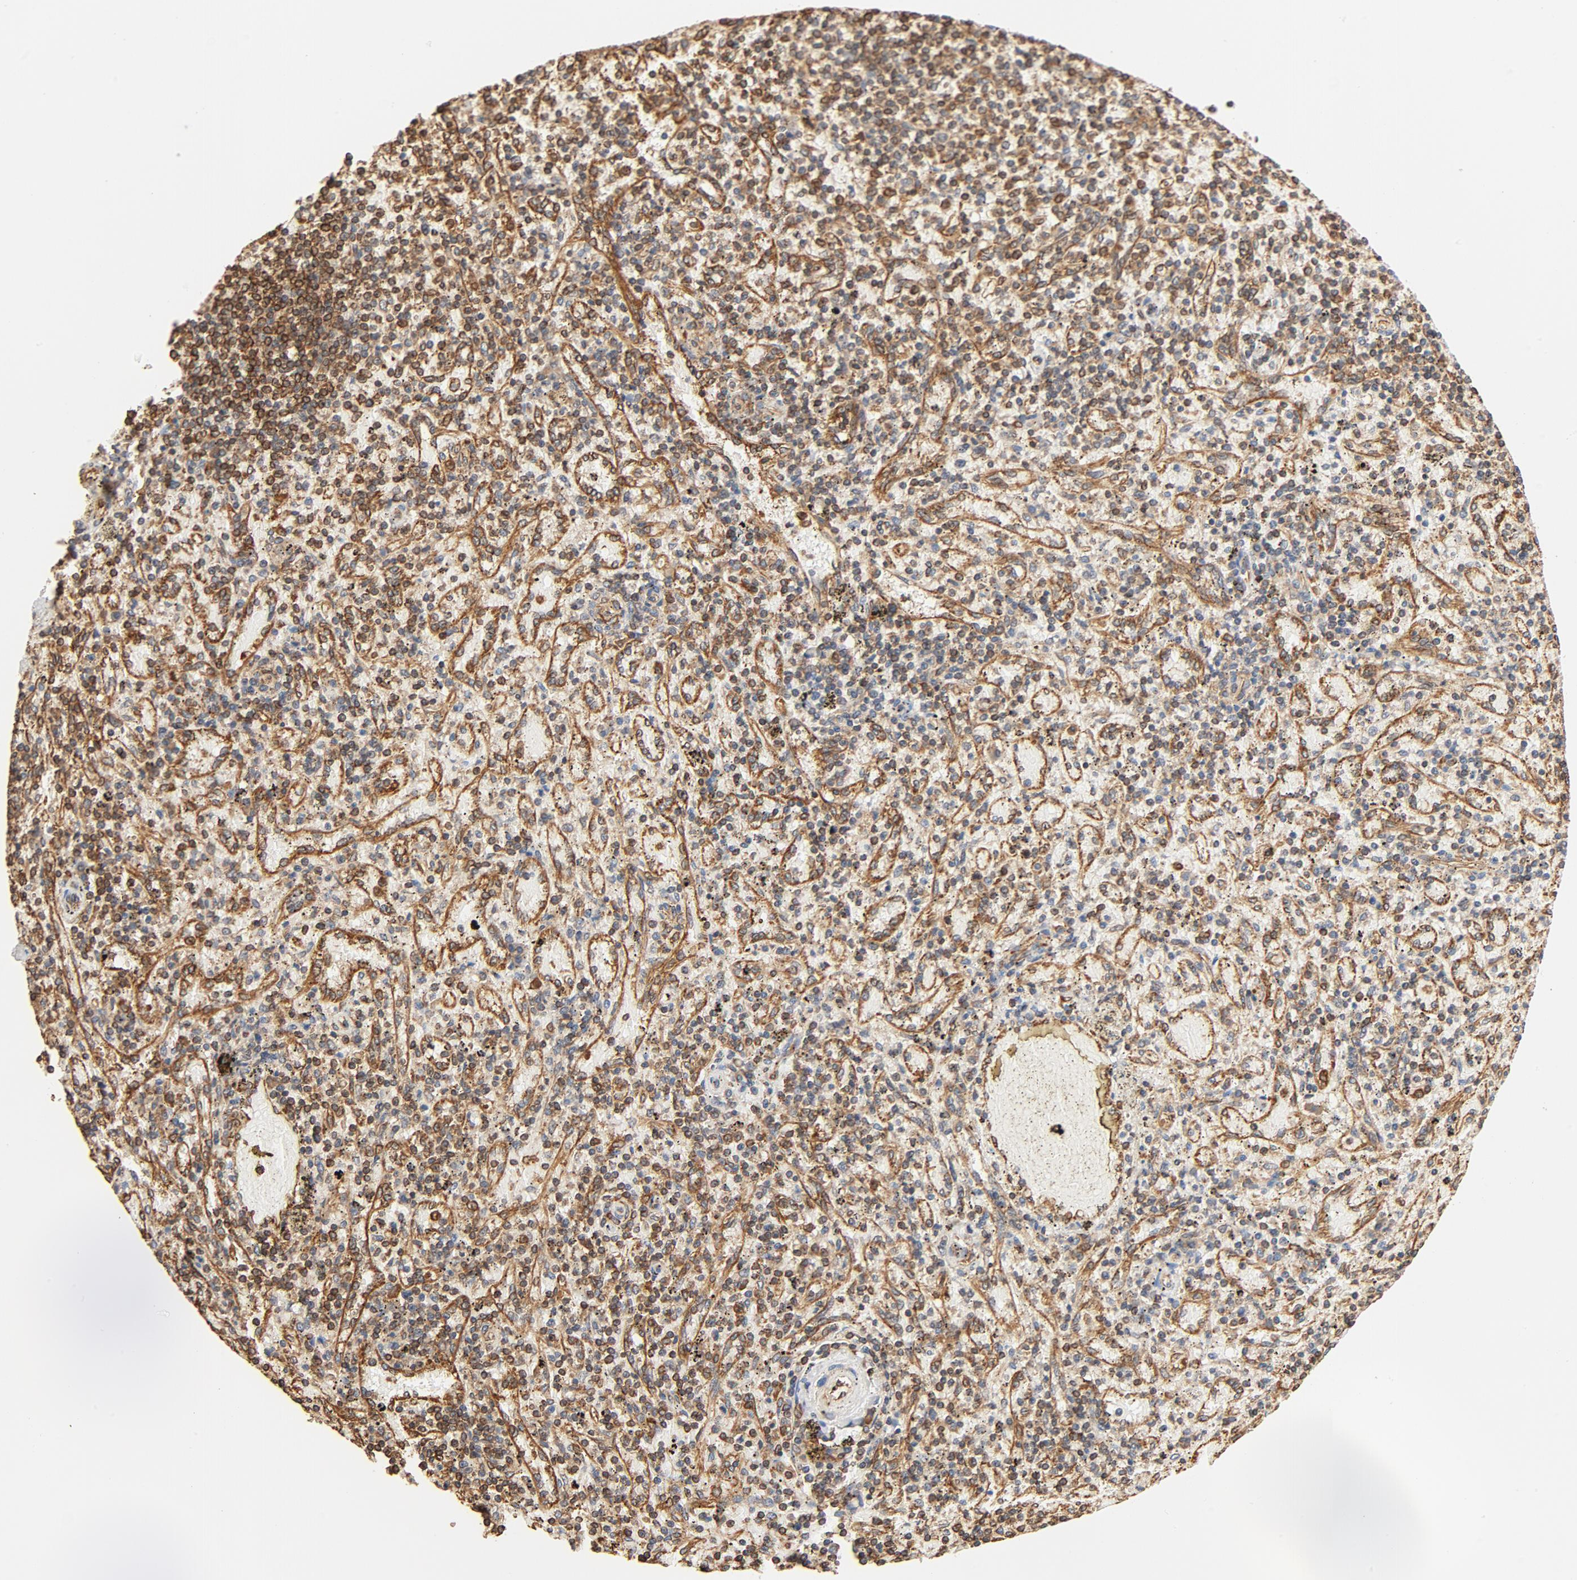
{"staining": {"intensity": "strong", "quantity": ">75%", "location": "cytoplasmic/membranous"}, "tissue": "spleen", "cell_type": "Cells in red pulp", "image_type": "normal", "snomed": [{"axis": "morphology", "description": "Normal tissue, NOS"}, {"axis": "topography", "description": "Spleen"}], "caption": "A micrograph showing strong cytoplasmic/membranous positivity in approximately >75% of cells in red pulp in normal spleen, as visualized by brown immunohistochemical staining.", "gene": "BCAP31", "patient": {"sex": "female", "age": 43}}